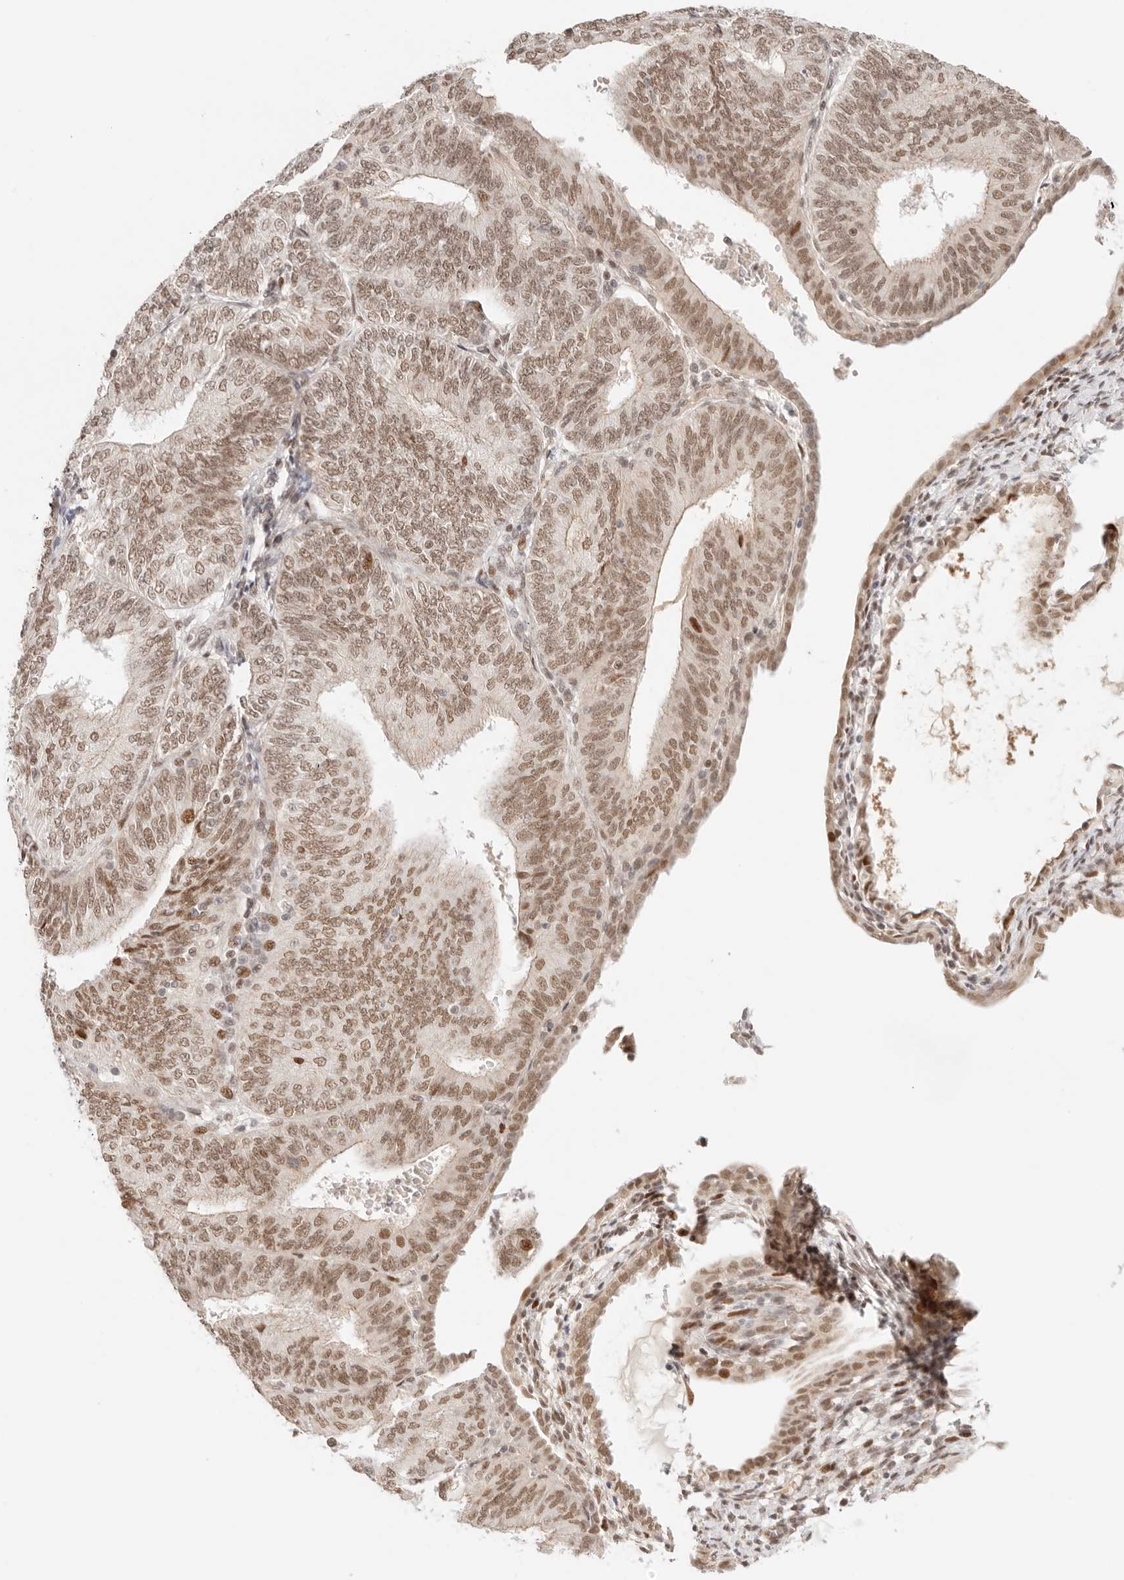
{"staining": {"intensity": "moderate", "quantity": ">75%", "location": "cytoplasmic/membranous,nuclear"}, "tissue": "endometrial cancer", "cell_type": "Tumor cells", "image_type": "cancer", "snomed": [{"axis": "morphology", "description": "Adenocarcinoma, NOS"}, {"axis": "topography", "description": "Endometrium"}], "caption": "This photomicrograph shows endometrial adenocarcinoma stained with IHC to label a protein in brown. The cytoplasmic/membranous and nuclear of tumor cells show moderate positivity for the protein. Nuclei are counter-stained blue.", "gene": "HOXC5", "patient": {"sex": "female", "age": 58}}